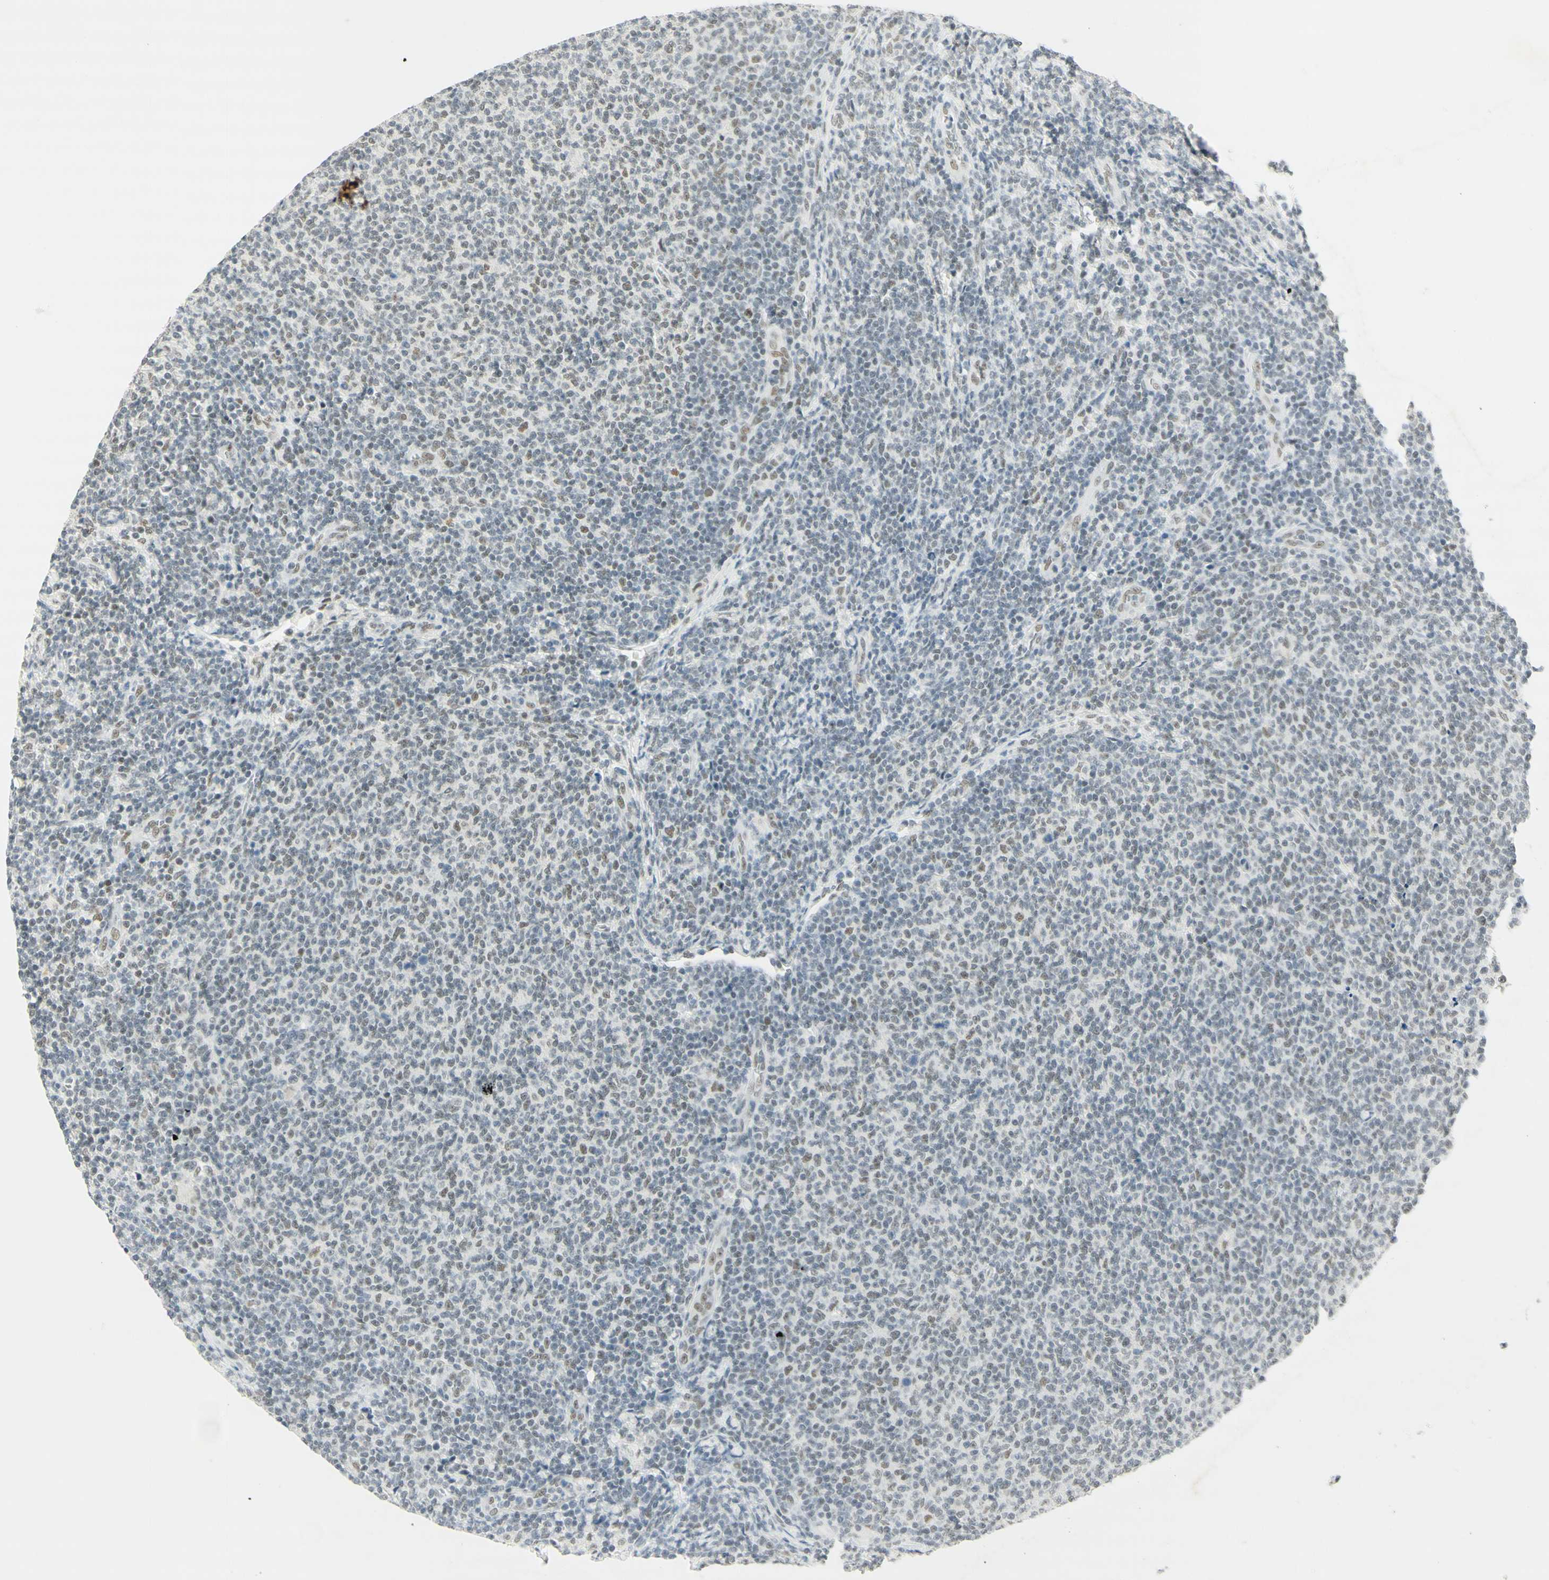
{"staining": {"intensity": "weak", "quantity": "25%-75%", "location": "nuclear"}, "tissue": "lymphoma", "cell_type": "Tumor cells", "image_type": "cancer", "snomed": [{"axis": "morphology", "description": "Malignant lymphoma, non-Hodgkin's type, Low grade"}, {"axis": "topography", "description": "Lymph node"}], "caption": "The immunohistochemical stain highlights weak nuclear expression in tumor cells of low-grade malignant lymphoma, non-Hodgkin's type tissue.", "gene": "PMS2", "patient": {"sex": "male", "age": 66}}